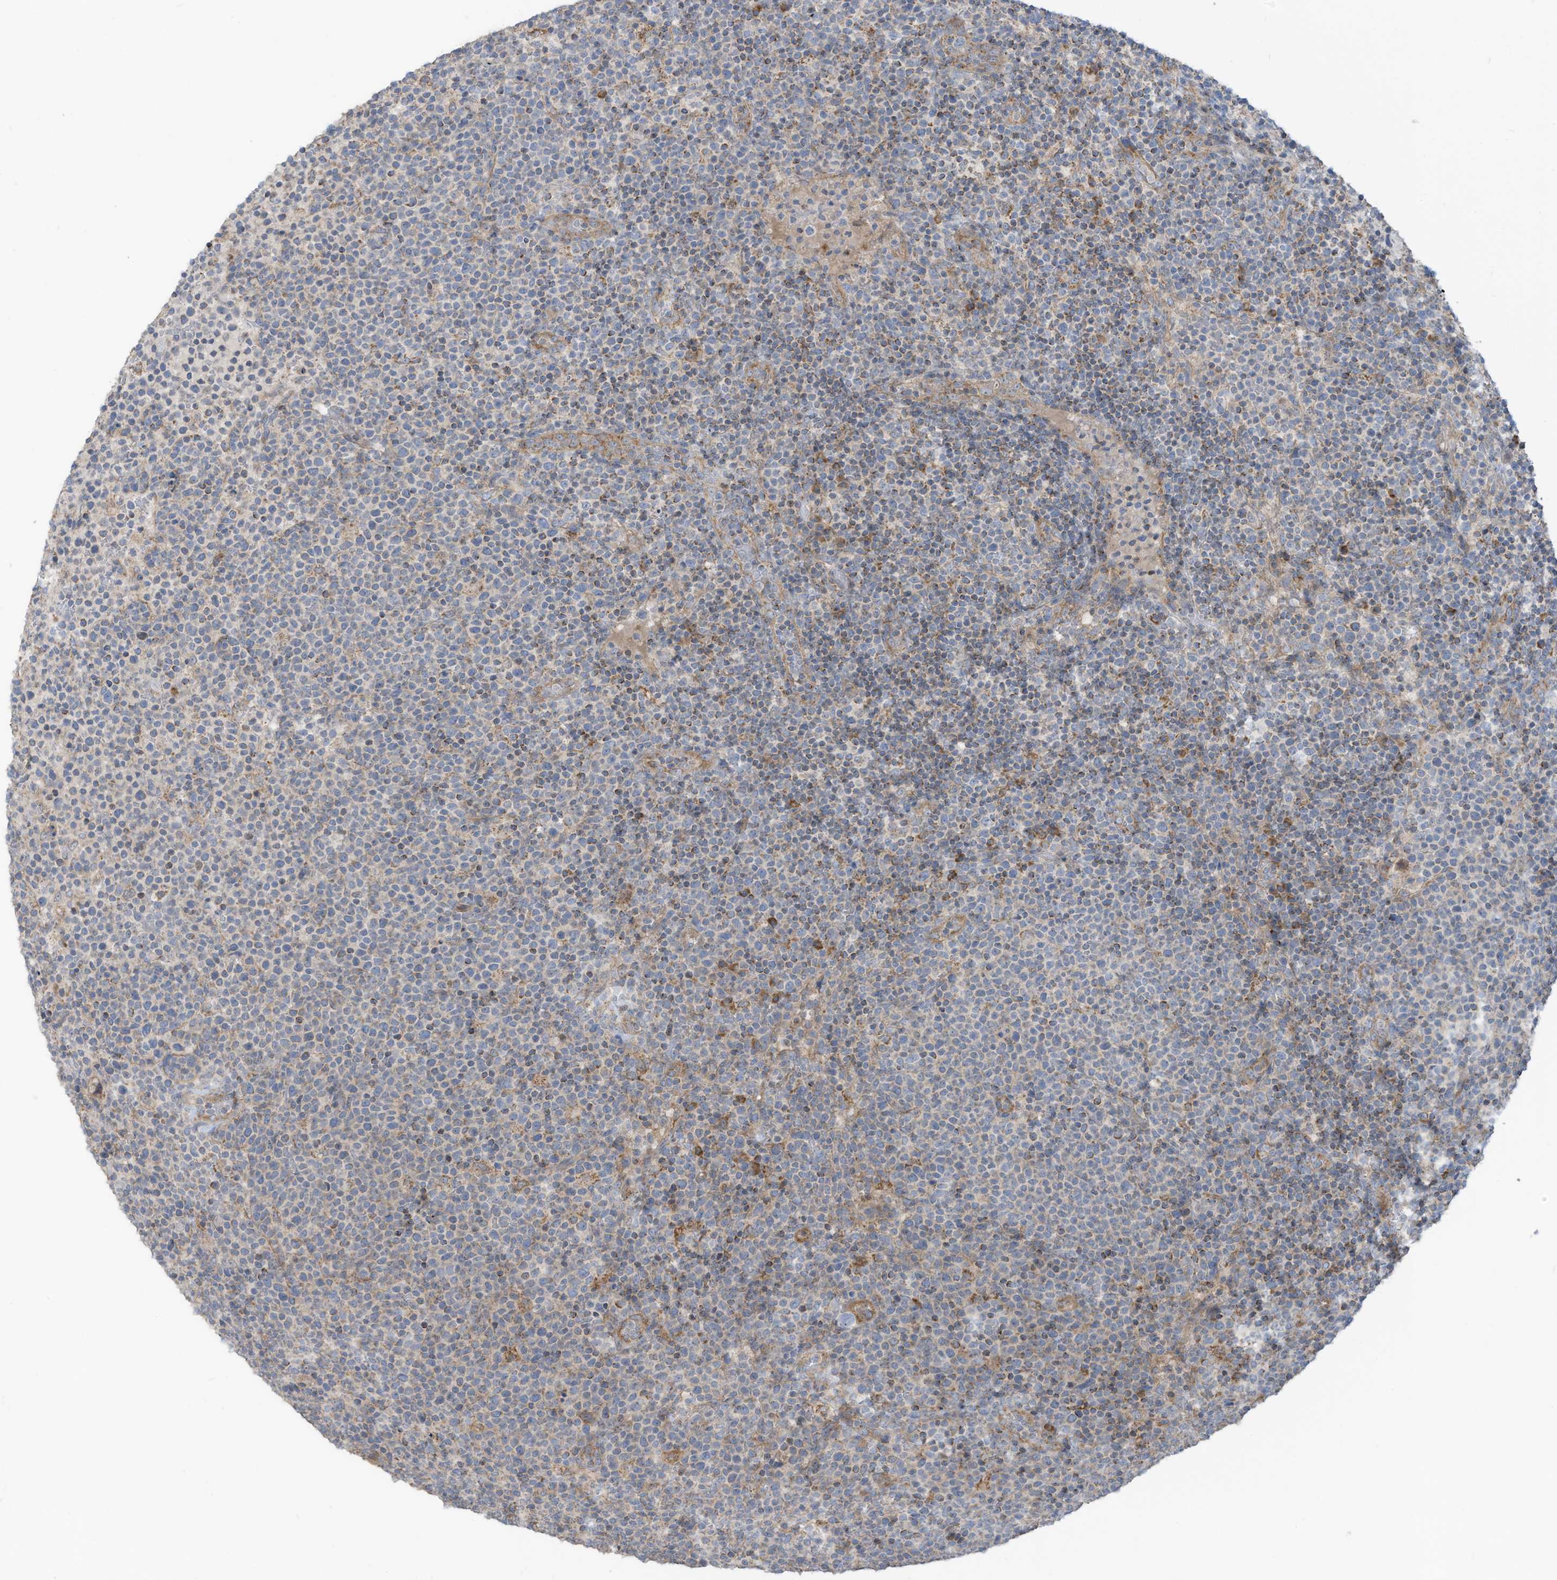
{"staining": {"intensity": "negative", "quantity": "none", "location": "none"}, "tissue": "lymphoma", "cell_type": "Tumor cells", "image_type": "cancer", "snomed": [{"axis": "morphology", "description": "Malignant lymphoma, non-Hodgkin's type, High grade"}, {"axis": "topography", "description": "Lymph node"}], "caption": "Lymphoma was stained to show a protein in brown. There is no significant staining in tumor cells.", "gene": "GTPBP2", "patient": {"sex": "male", "age": 61}}